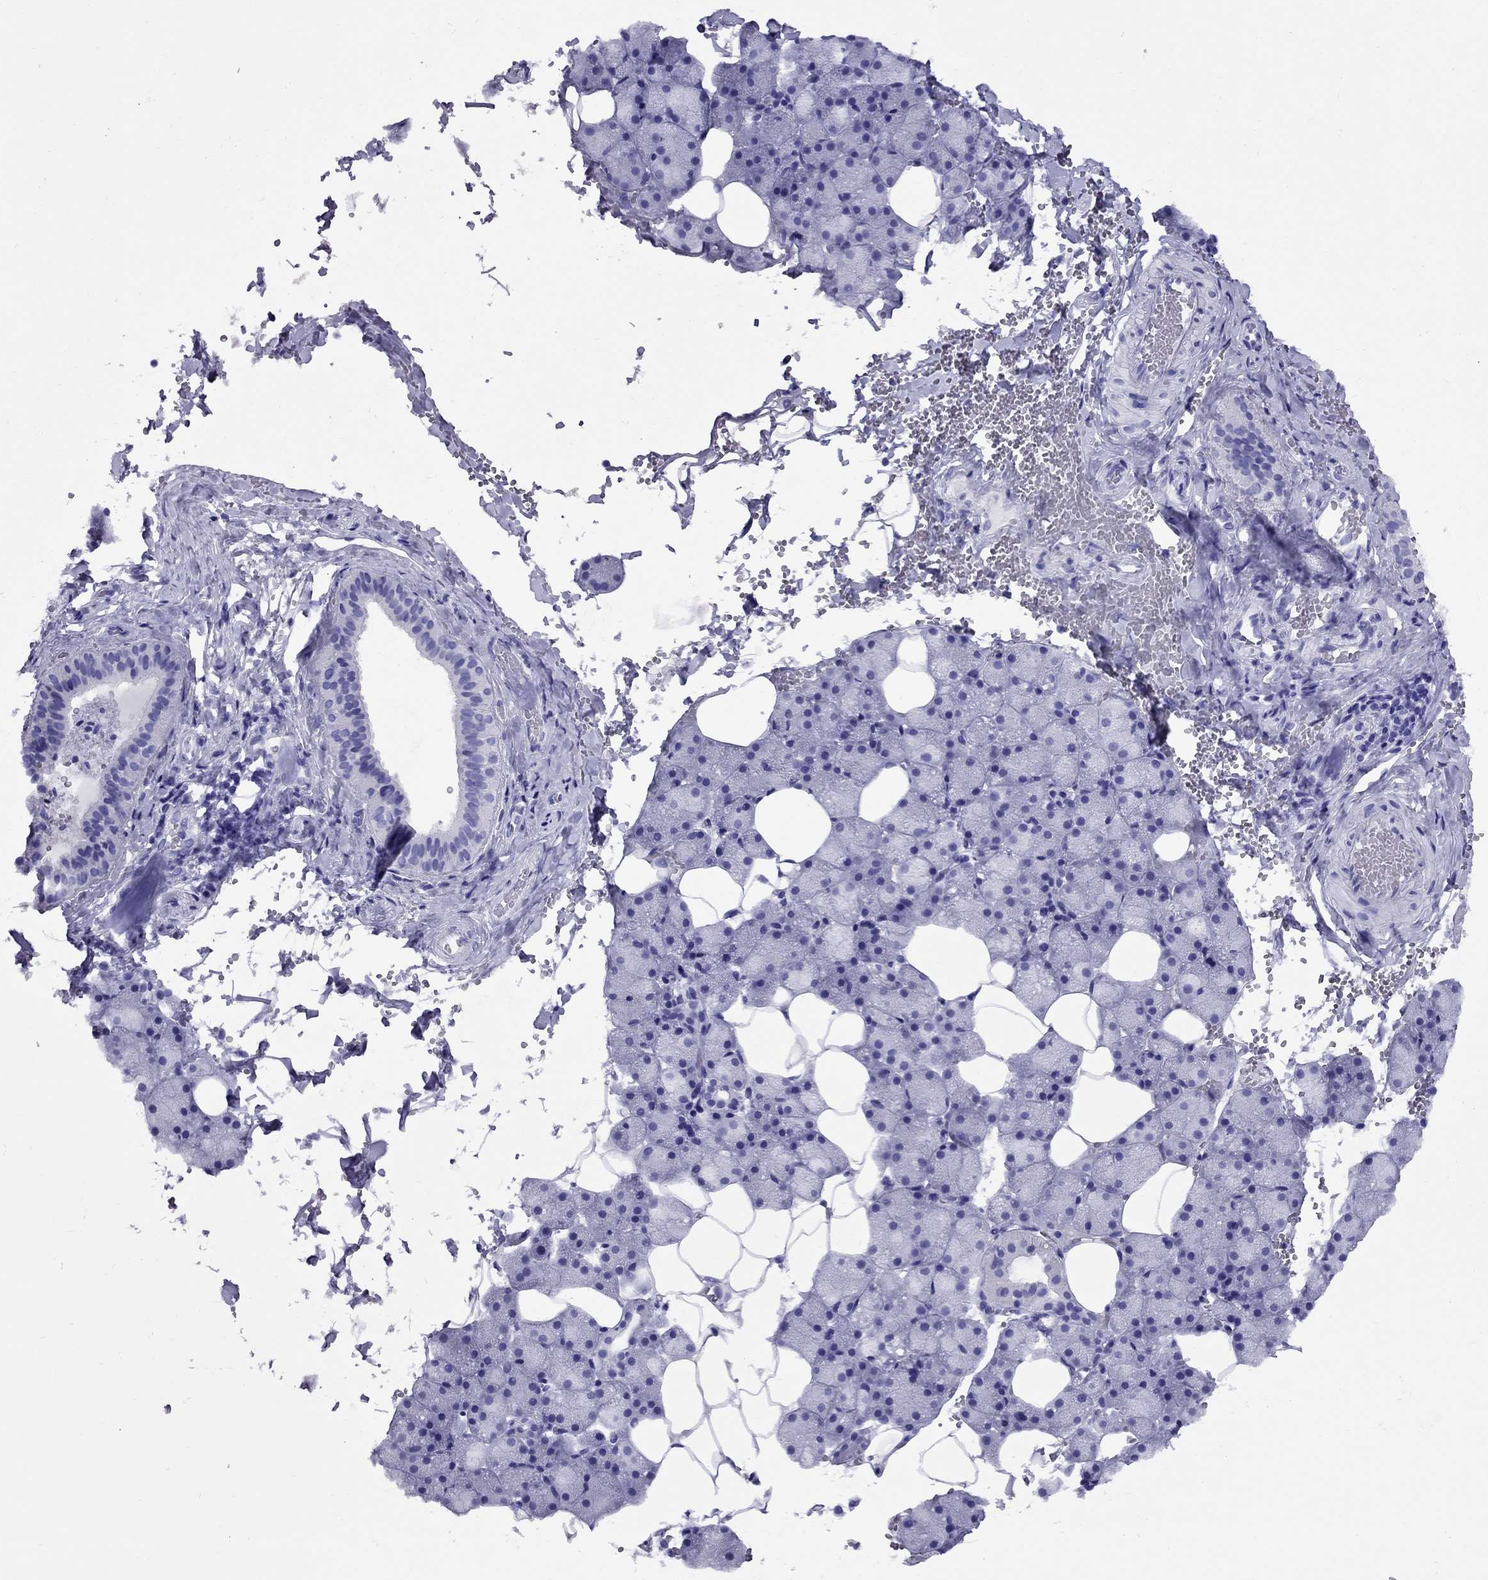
{"staining": {"intensity": "negative", "quantity": "none", "location": "none"}, "tissue": "salivary gland", "cell_type": "Glandular cells", "image_type": "normal", "snomed": [{"axis": "morphology", "description": "Normal tissue, NOS"}, {"axis": "topography", "description": "Salivary gland"}], "caption": "Glandular cells are negative for protein expression in normal human salivary gland. (Immunohistochemistry, brightfield microscopy, high magnification).", "gene": "AVPR1B", "patient": {"sex": "male", "age": 38}}